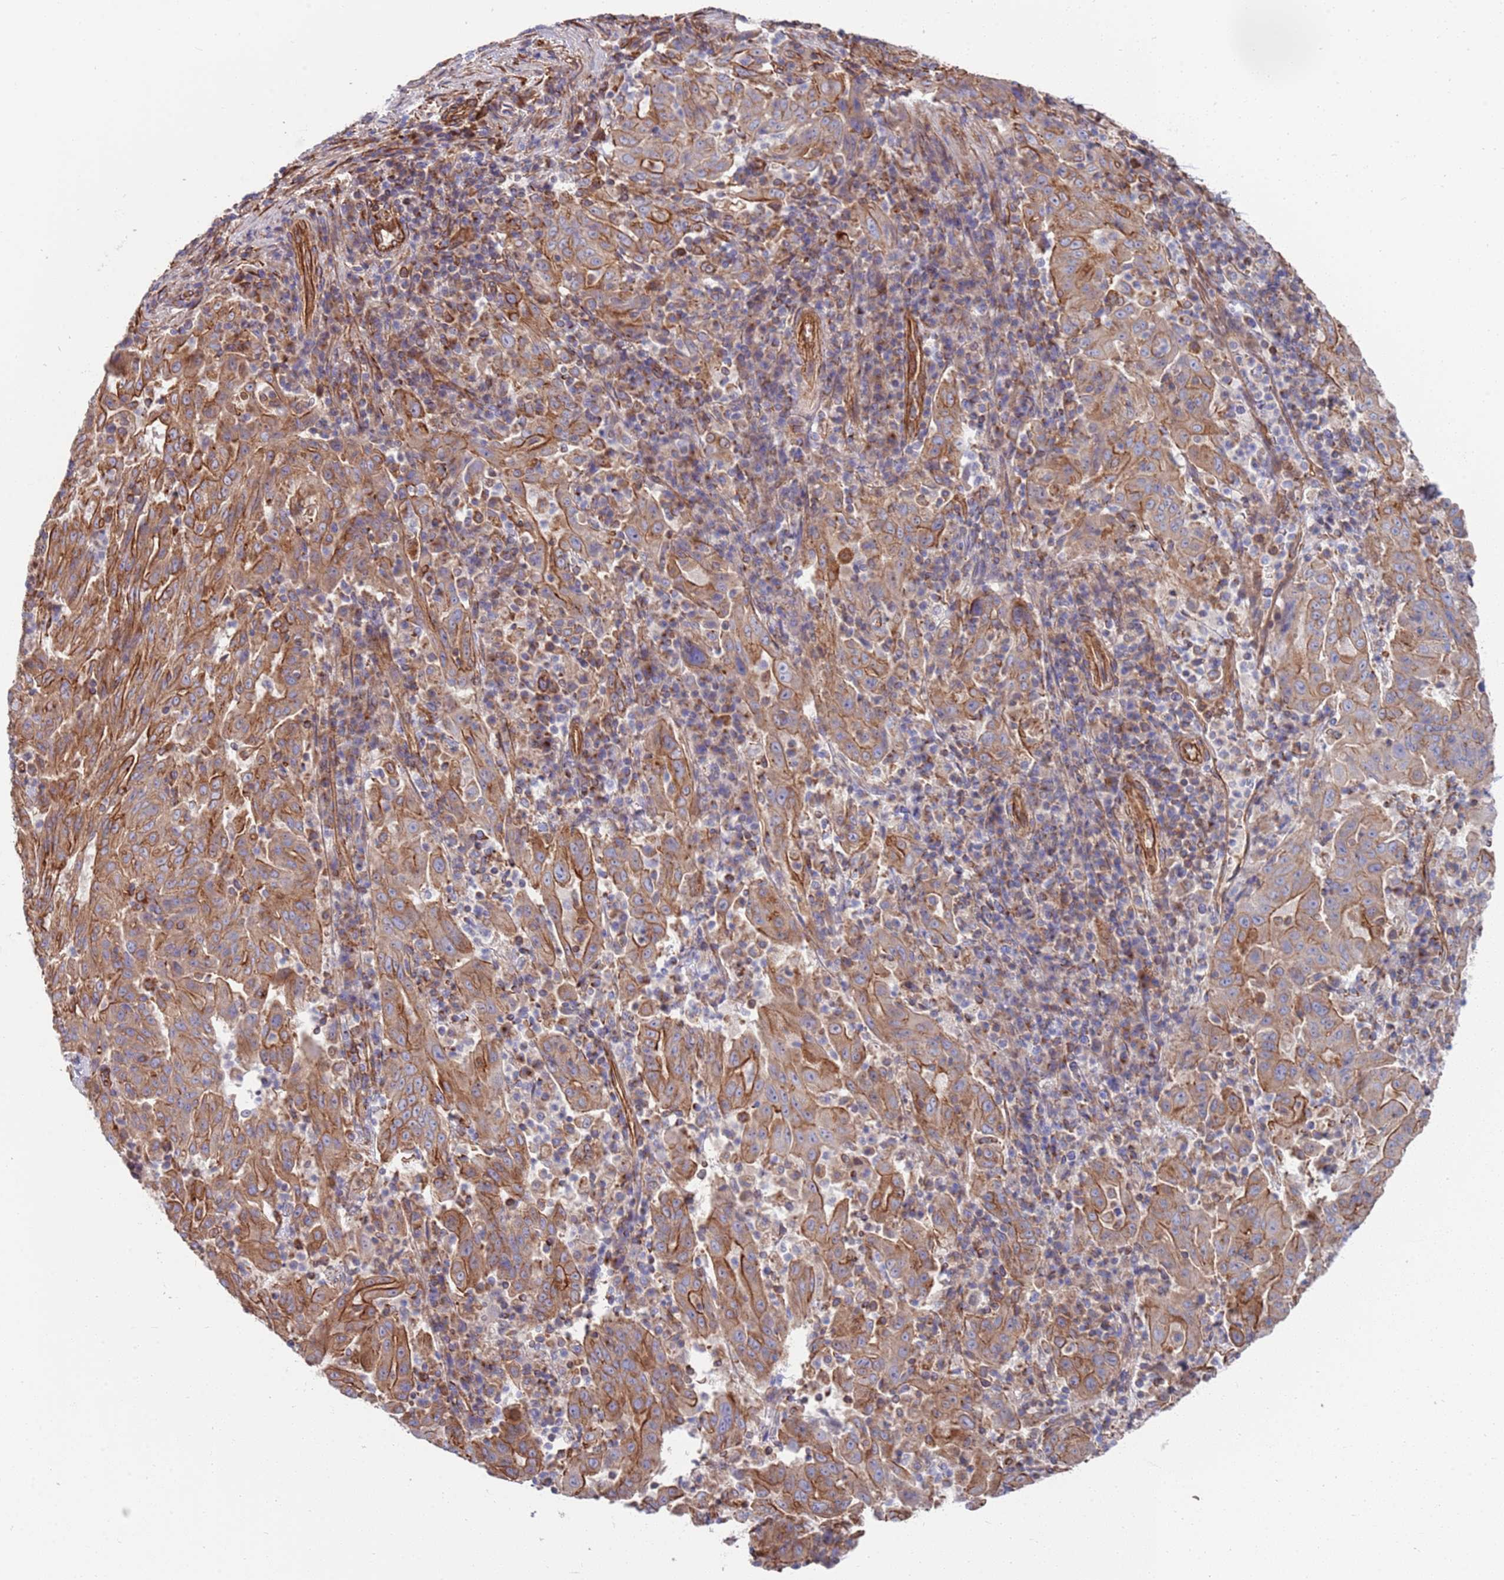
{"staining": {"intensity": "moderate", "quantity": ">75%", "location": "cytoplasmic/membranous"}, "tissue": "pancreatic cancer", "cell_type": "Tumor cells", "image_type": "cancer", "snomed": [{"axis": "morphology", "description": "Adenocarcinoma, NOS"}, {"axis": "topography", "description": "Pancreas"}], "caption": "Human pancreatic cancer stained with a protein marker reveals moderate staining in tumor cells.", "gene": "JAKMIP2", "patient": {"sex": "male", "age": 63}}